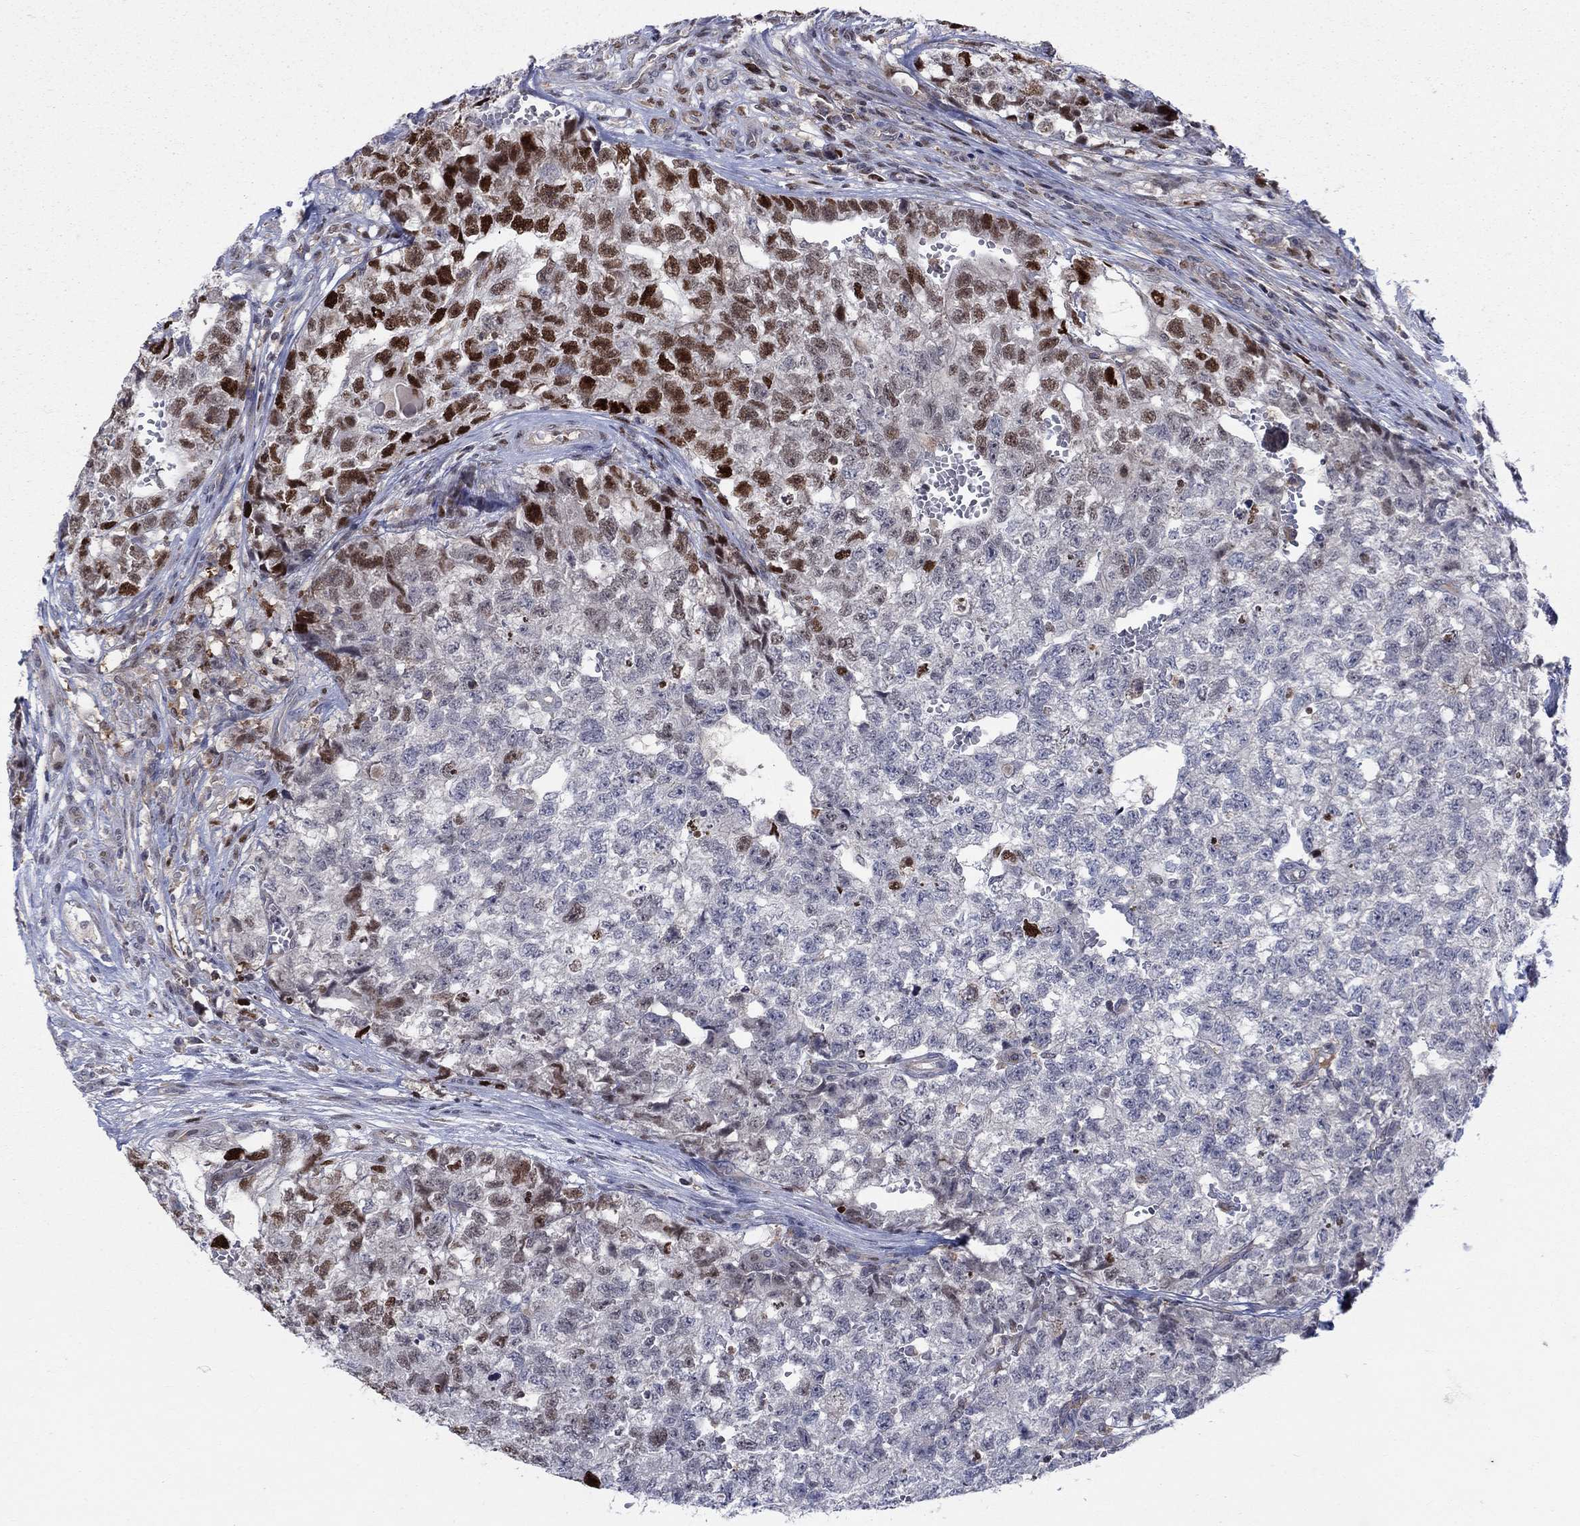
{"staining": {"intensity": "strong", "quantity": "<25%", "location": "nuclear"}, "tissue": "testis cancer", "cell_type": "Tumor cells", "image_type": "cancer", "snomed": [{"axis": "morphology", "description": "Seminoma, NOS"}, {"axis": "morphology", "description": "Carcinoma, Embryonal, NOS"}, {"axis": "topography", "description": "Testis"}], "caption": "Tumor cells display strong nuclear staining in about <25% of cells in seminoma (testis).", "gene": "ZNHIT3", "patient": {"sex": "male", "age": 22}}